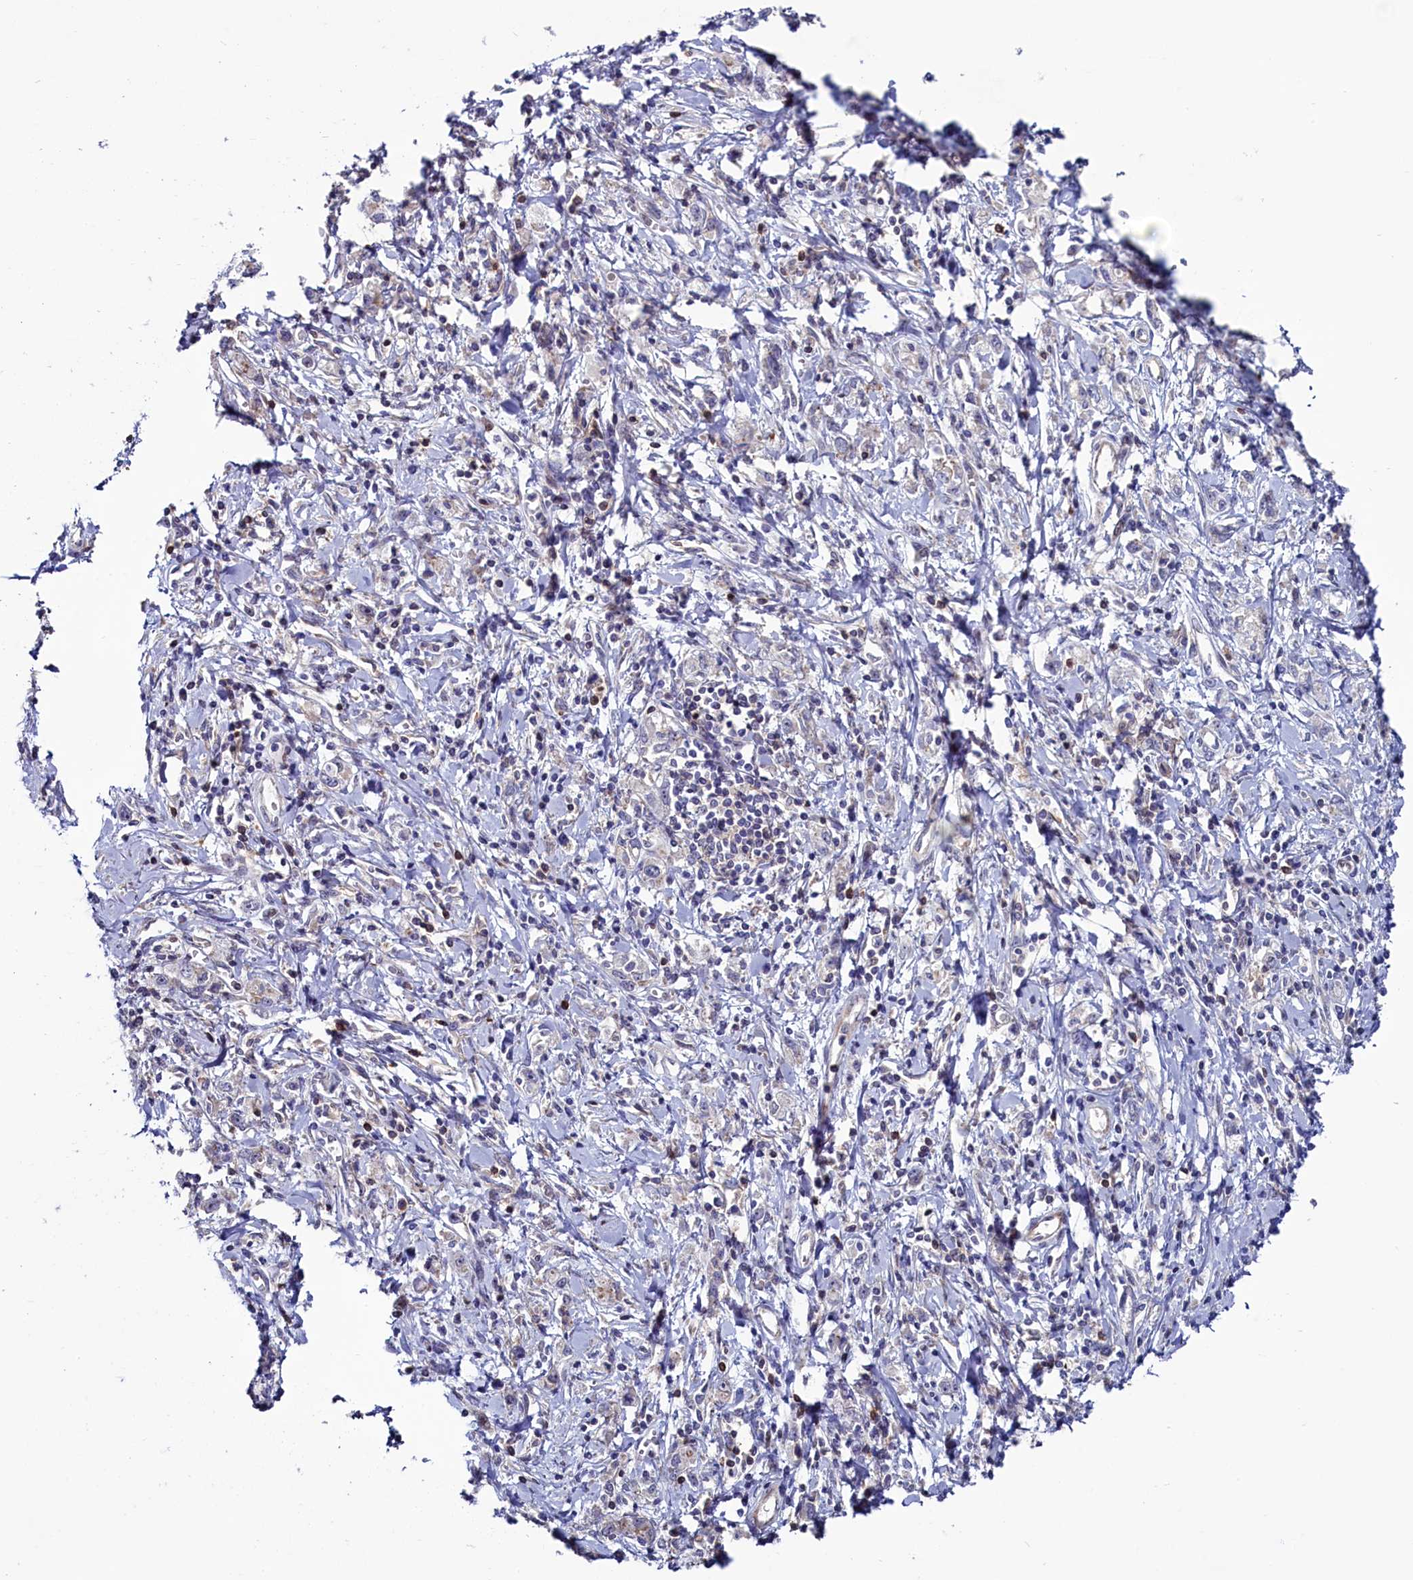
{"staining": {"intensity": "negative", "quantity": "none", "location": "none"}, "tissue": "stomach cancer", "cell_type": "Tumor cells", "image_type": "cancer", "snomed": [{"axis": "morphology", "description": "Adenocarcinoma, NOS"}, {"axis": "topography", "description": "Stomach"}], "caption": "The image displays no significant expression in tumor cells of stomach adenocarcinoma.", "gene": "CIAPIN1", "patient": {"sex": "female", "age": 76}}